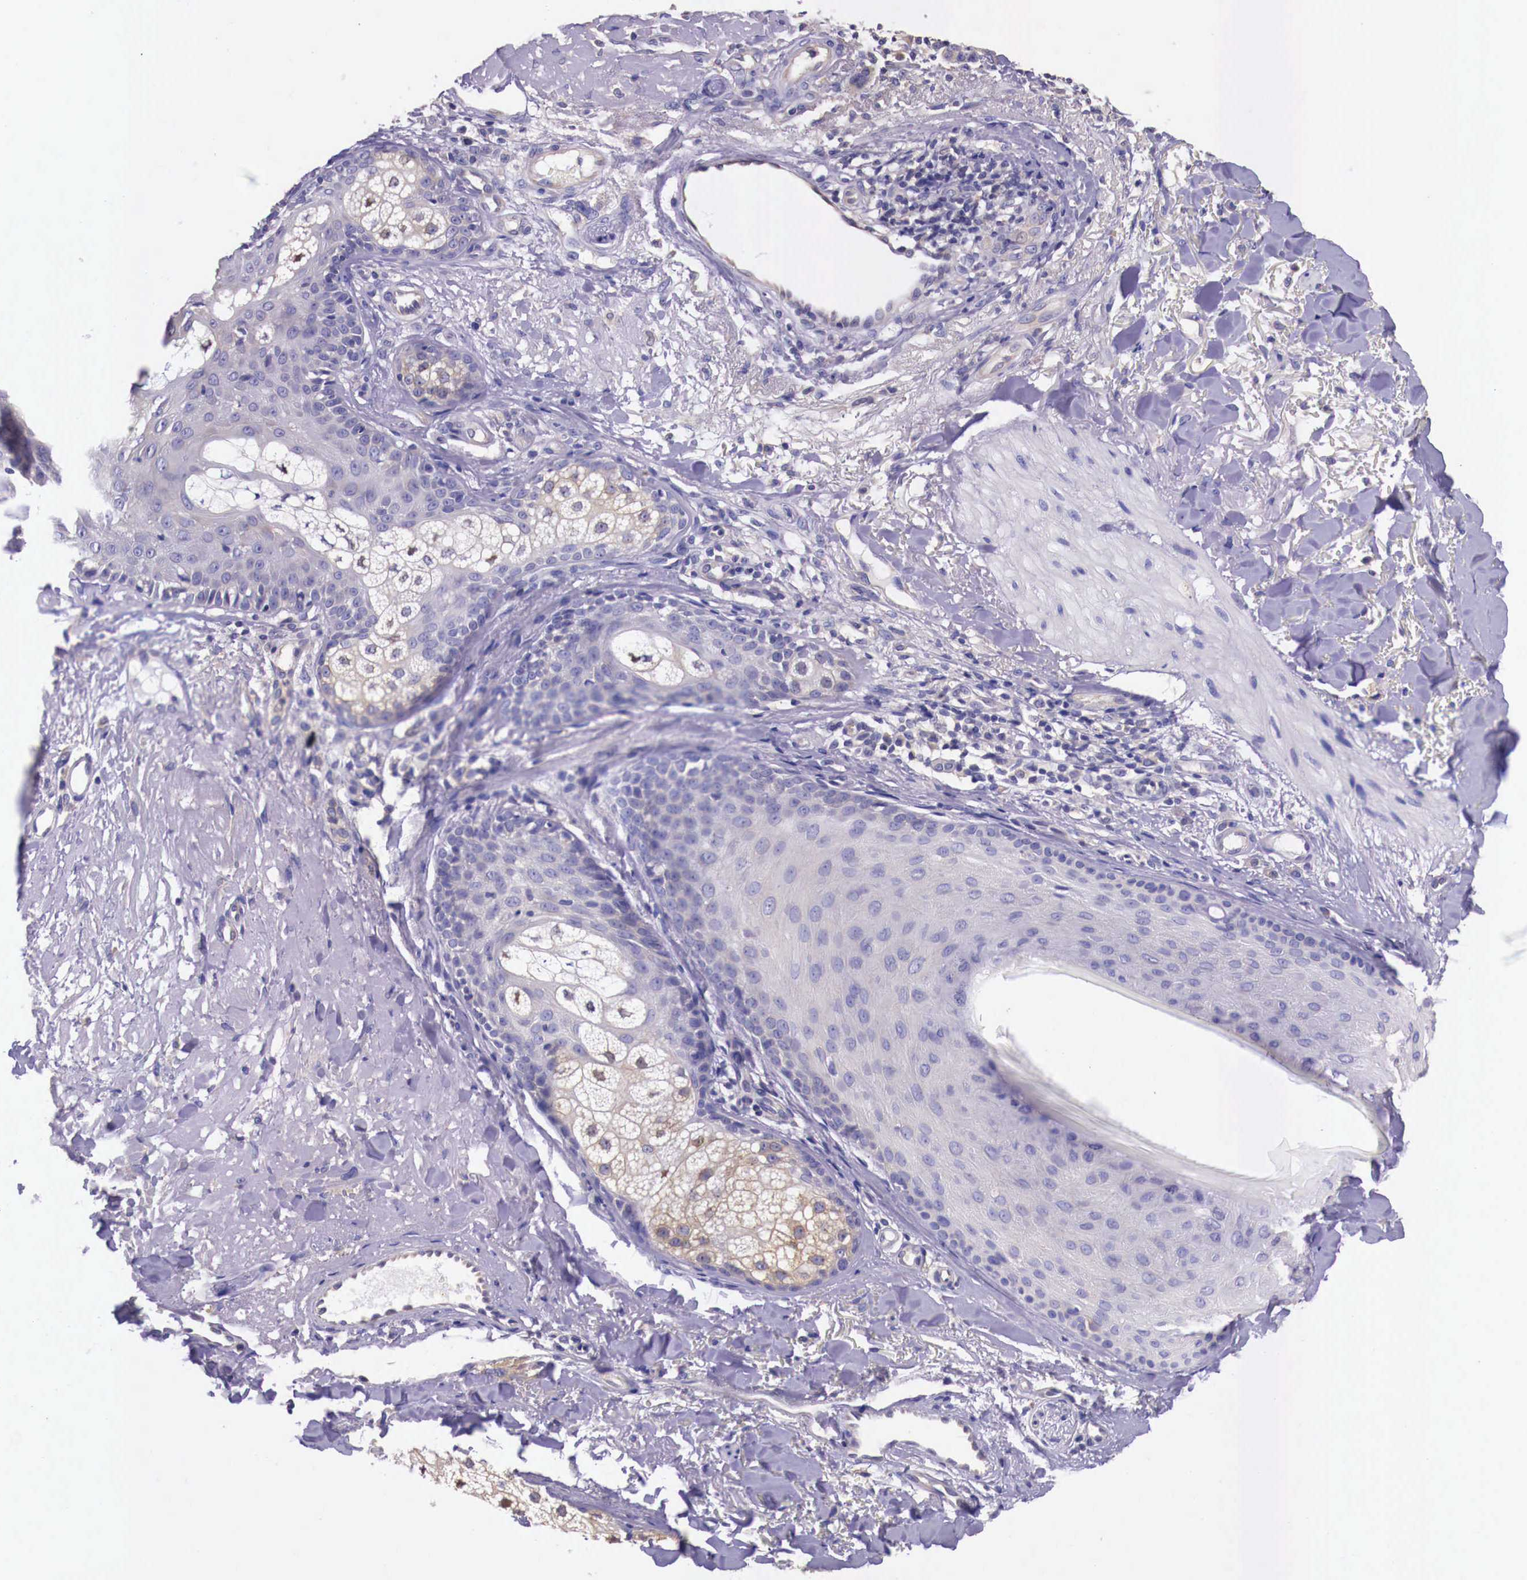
{"staining": {"intensity": "negative", "quantity": "none", "location": "none"}, "tissue": "skin cancer", "cell_type": "Tumor cells", "image_type": "cancer", "snomed": [{"axis": "morphology", "description": "Squamous cell carcinoma, NOS"}, {"axis": "topography", "description": "Skin"}], "caption": "IHC histopathology image of skin cancer (squamous cell carcinoma) stained for a protein (brown), which shows no staining in tumor cells. The staining was performed using DAB to visualize the protein expression in brown, while the nuclei were stained in blue with hematoxylin (Magnification: 20x).", "gene": "GRIPAP1", "patient": {"sex": "male", "age": 77}}